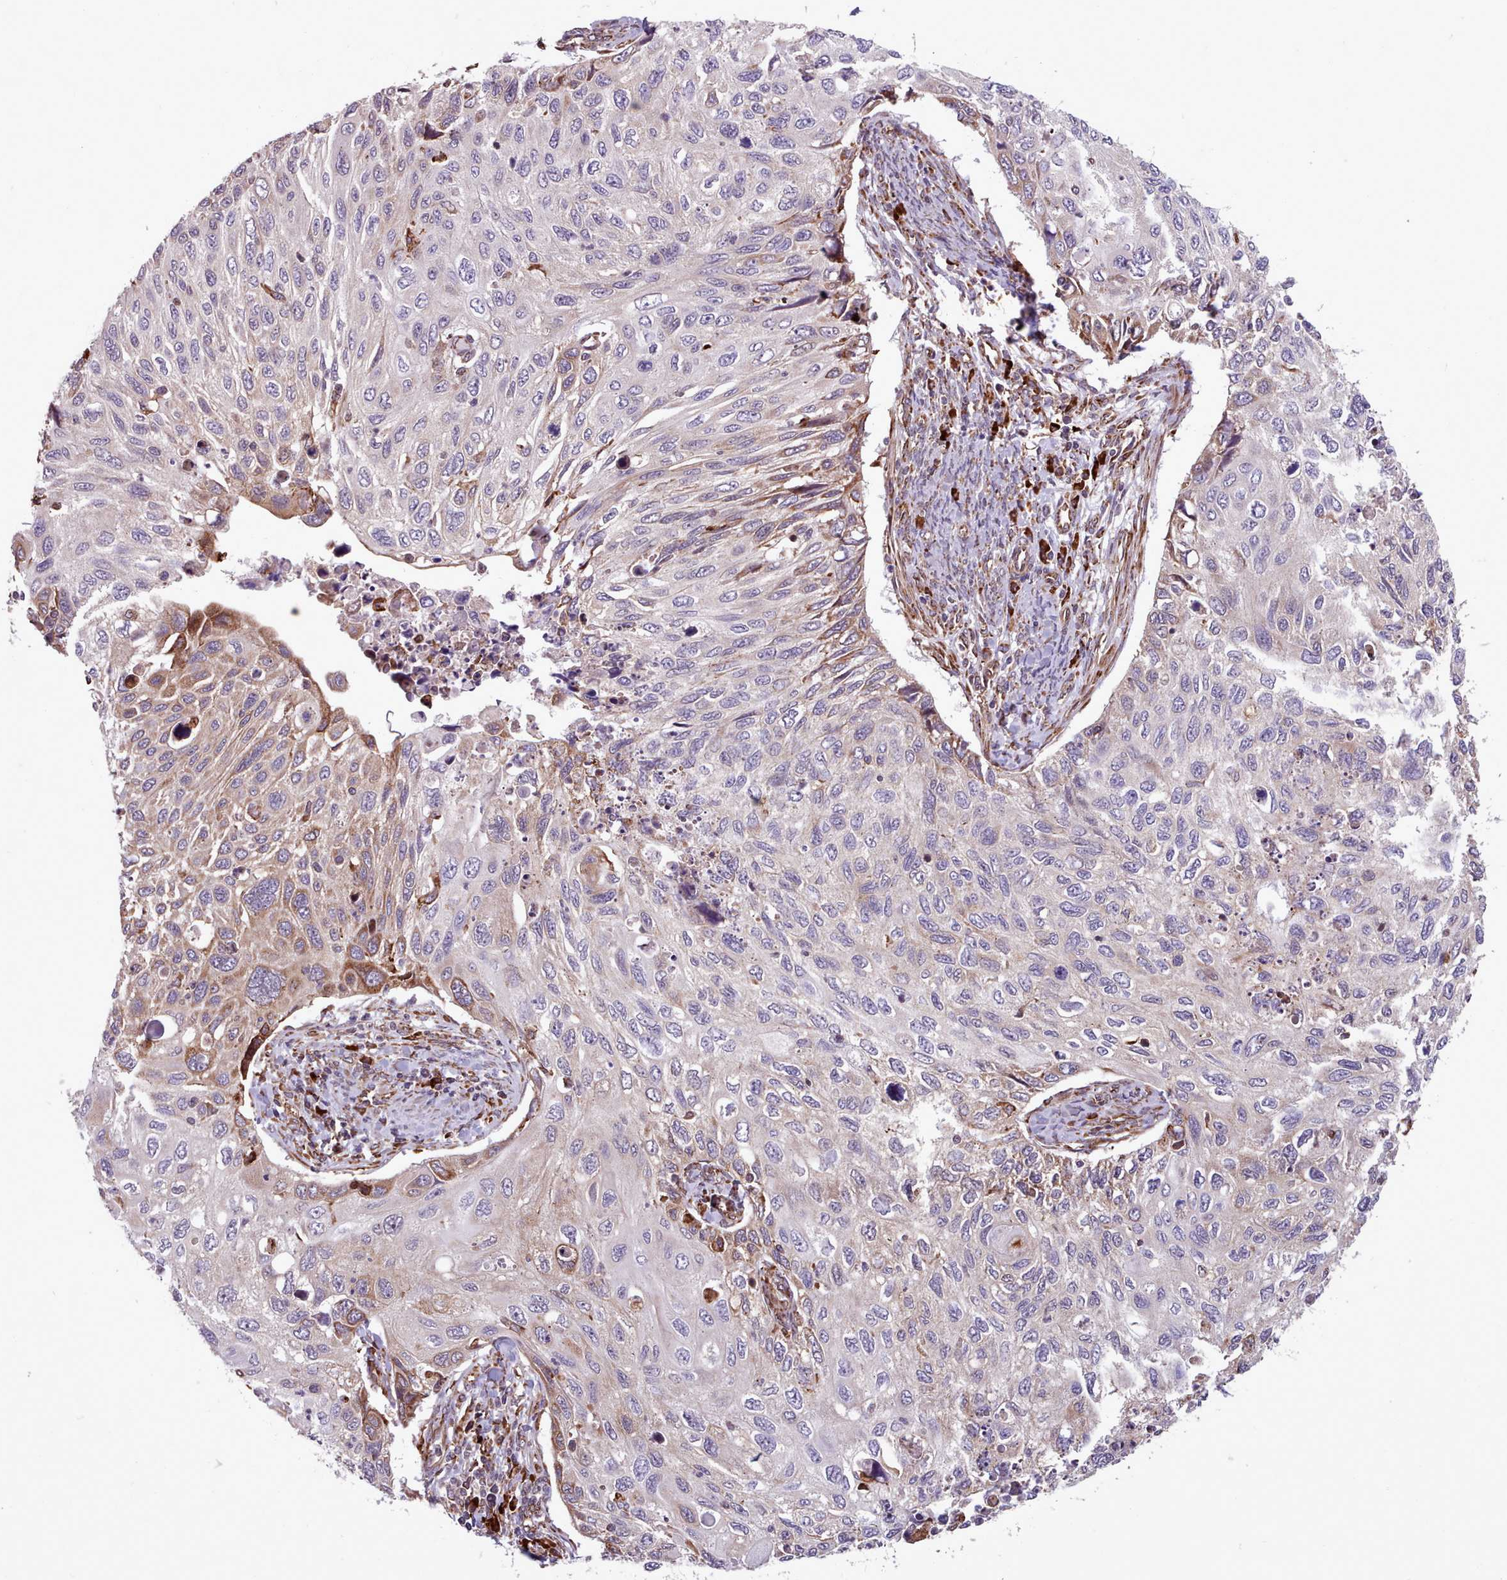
{"staining": {"intensity": "weak", "quantity": "<25%", "location": "cytoplasmic/membranous"}, "tissue": "cervical cancer", "cell_type": "Tumor cells", "image_type": "cancer", "snomed": [{"axis": "morphology", "description": "Squamous cell carcinoma, NOS"}, {"axis": "topography", "description": "Cervix"}], "caption": "Photomicrograph shows no protein positivity in tumor cells of cervical cancer (squamous cell carcinoma) tissue. (Brightfield microscopy of DAB IHC at high magnification).", "gene": "TTLL3", "patient": {"sex": "female", "age": 70}}